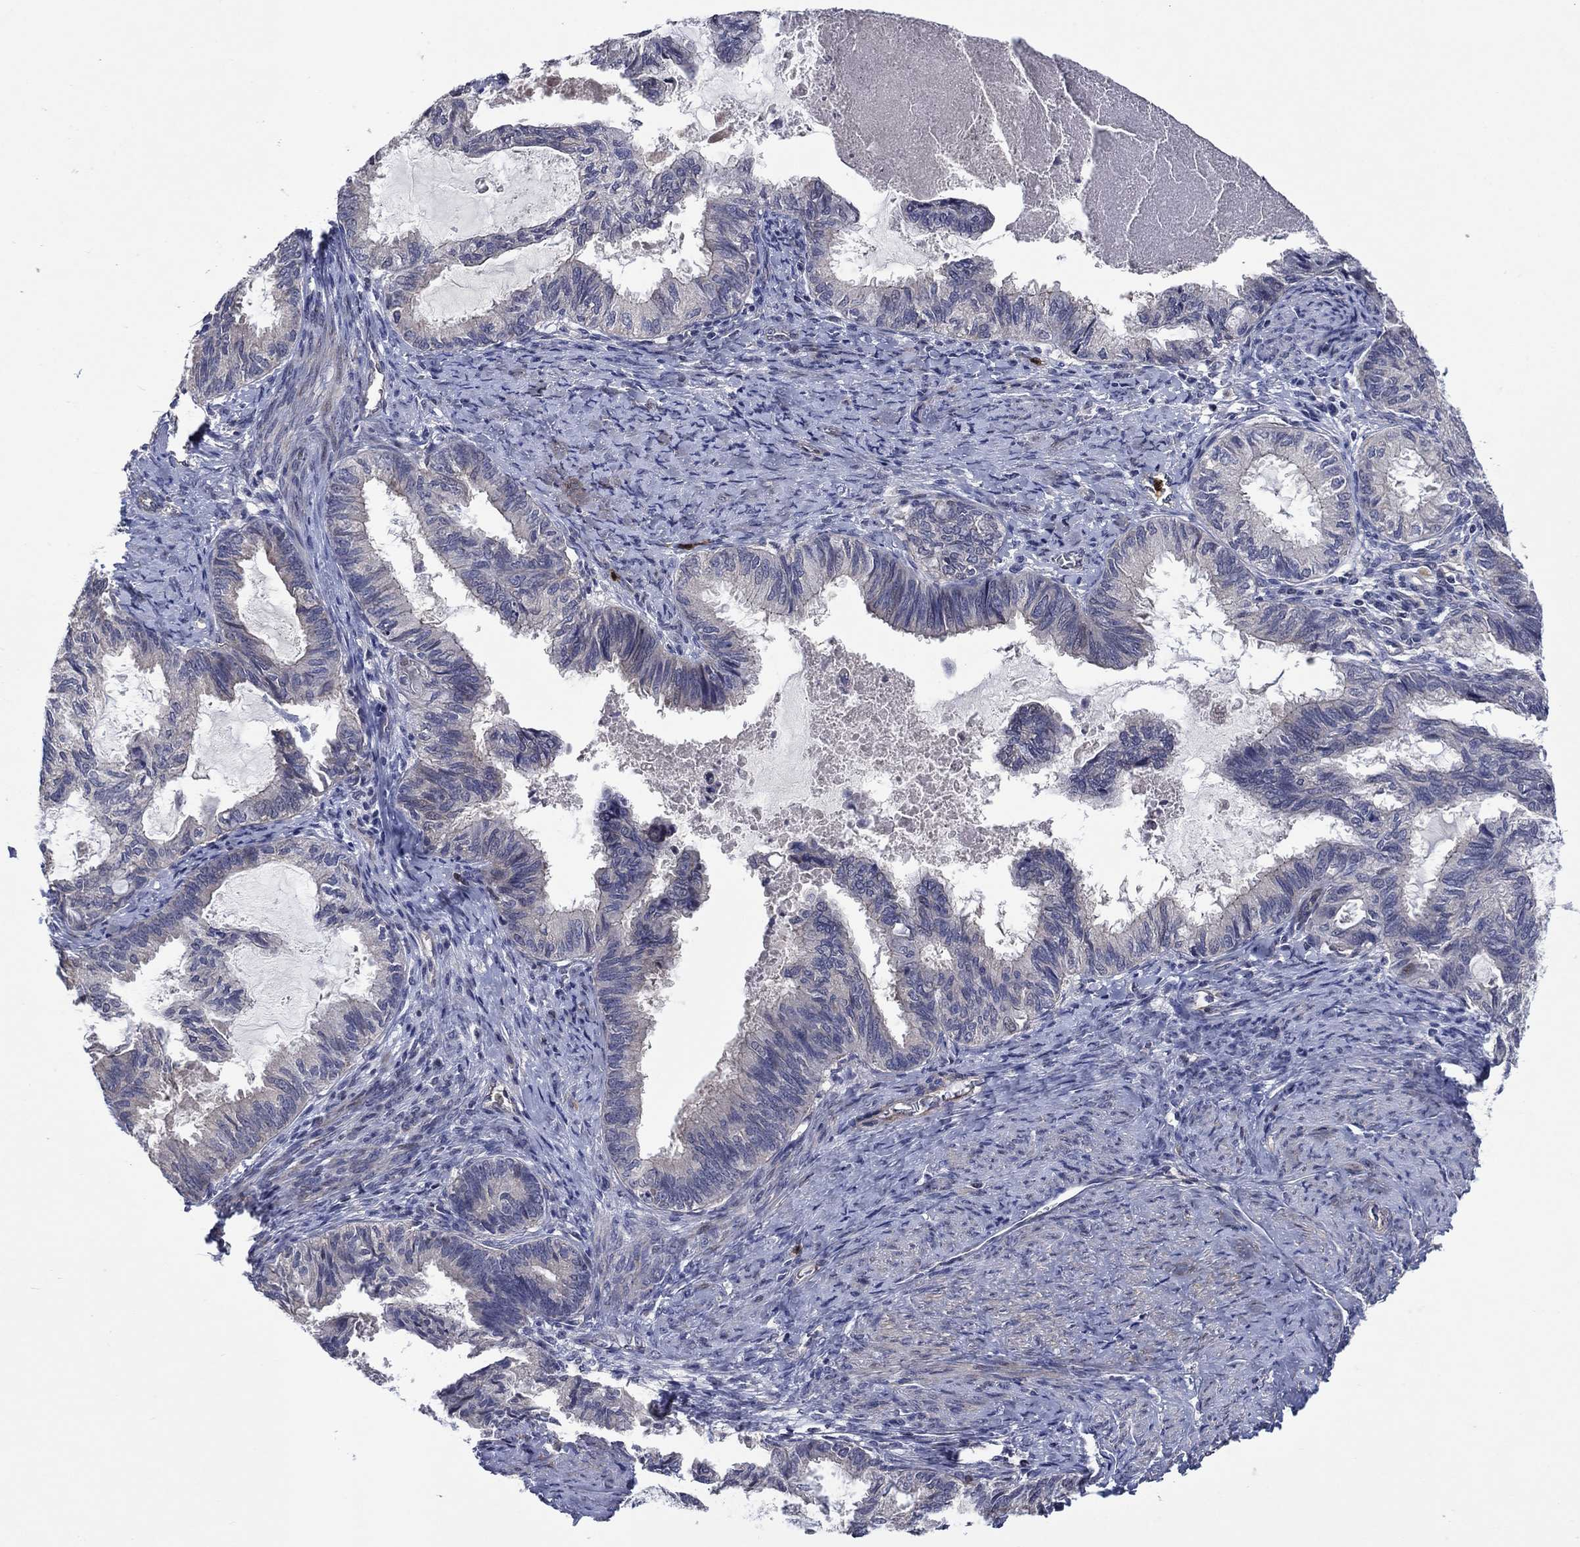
{"staining": {"intensity": "negative", "quantity": "none", "location": "none"}, "tissue": "endometrial cancer", "cell_type": "Tumor cells", "image_type": "cancer", "snomed": [{"axis": "morphology", "description": "Adenocarcinoma, NOS"}, {"axis": "topography", "description": "Endometrium"}], "caption": "Endometrial cancer (adenocarcinoma) was stained to show a protein in brown. There is no significant staining in tumor cells.", "gene": "MSRB1", "patient": {"sex": "female", "age": 86}}